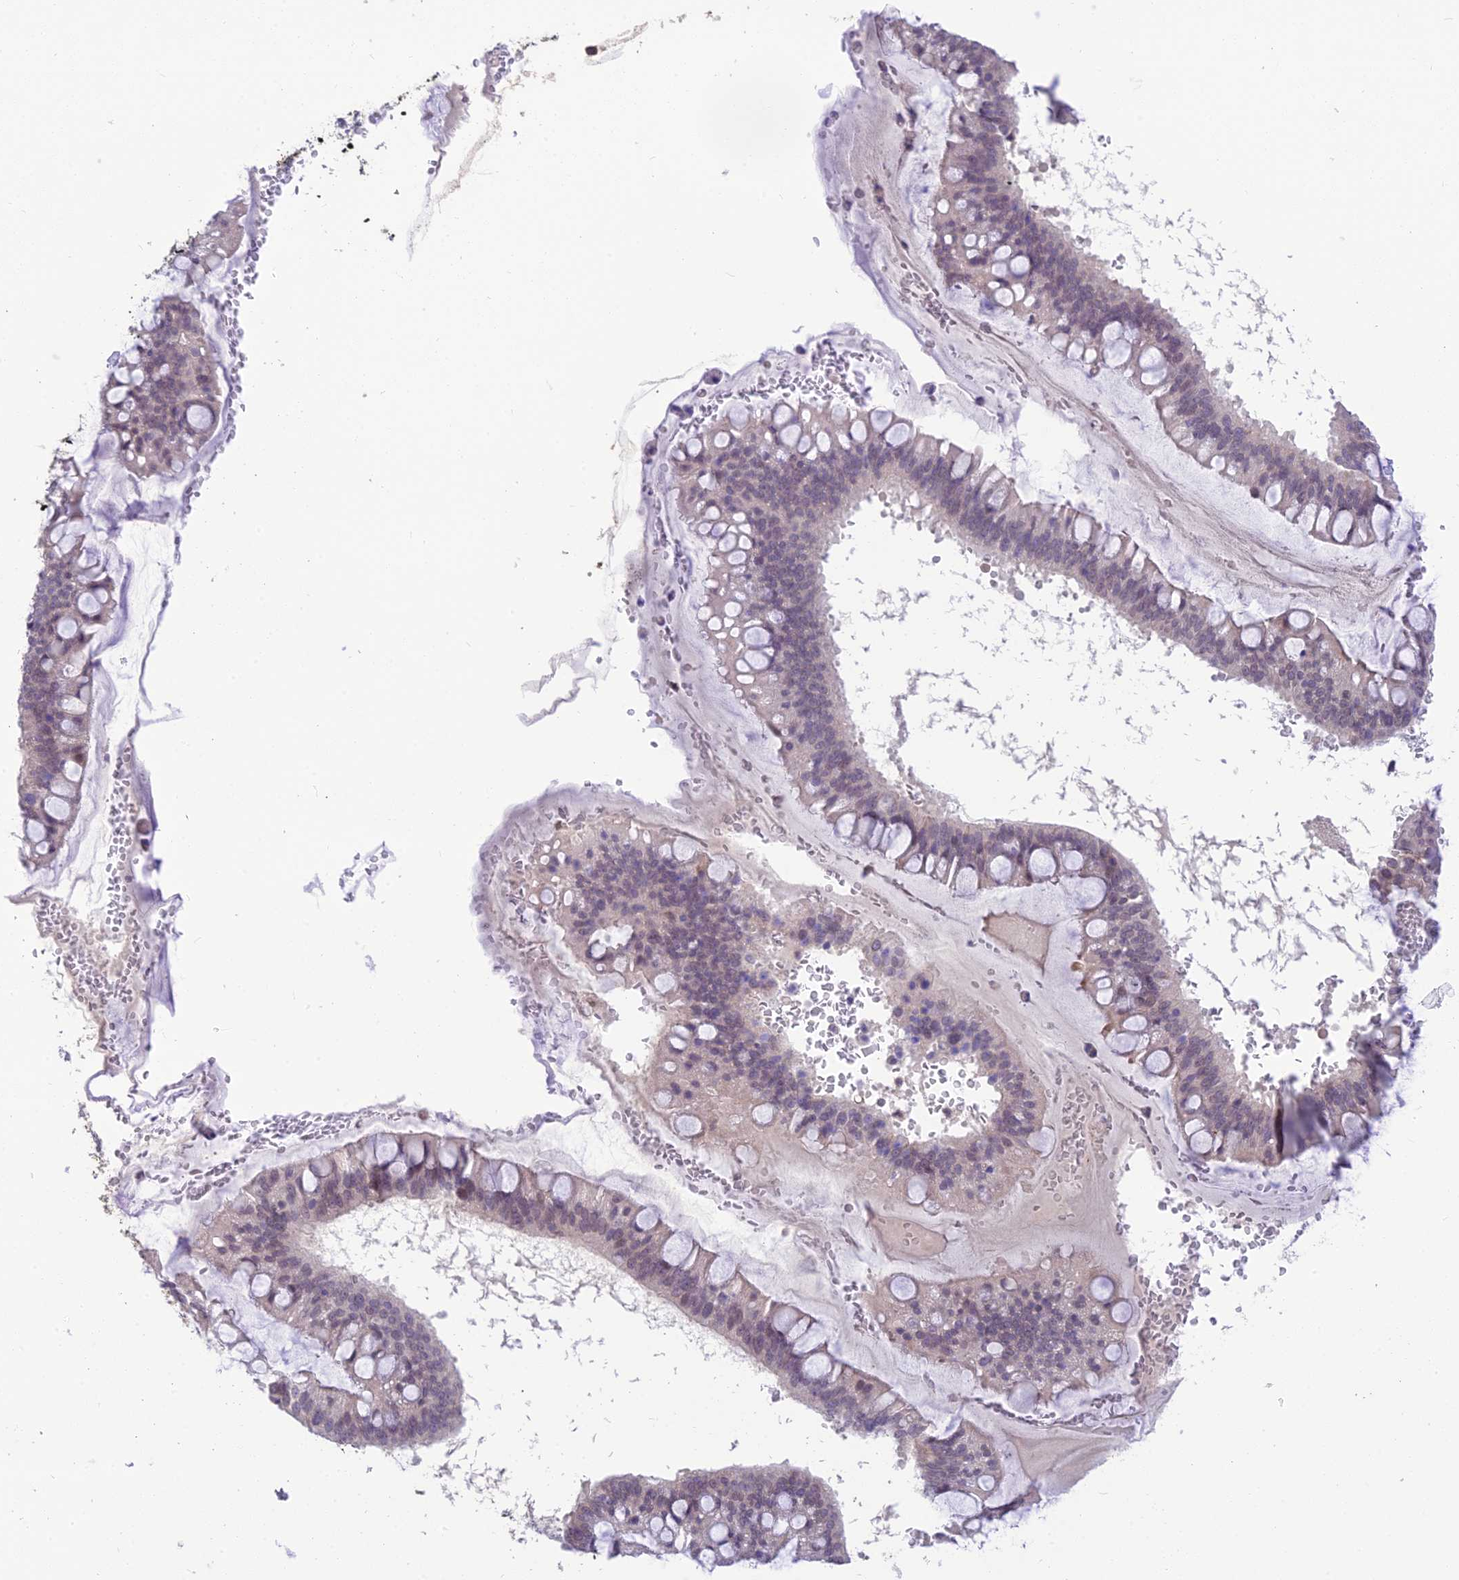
{"staining": {"intensity": "negative", "quantity": "none", "location": "none"}, "tissue": "ovarian cancer", "cell_type": "Tumor cells", "image_type": "cancer", "snomed": [{"axis": "morphology", "description": "Cystadenocarcinoma, mucinous, NOS"}, {"axis": "topography", "description": "Ovary"}], "caption": "Tumor cells are negative for protein expression in human ovarian mucinous cystadenocarcinoma.", "gene": "BMT2", "patient": {"sex": "female", "age": 73}}